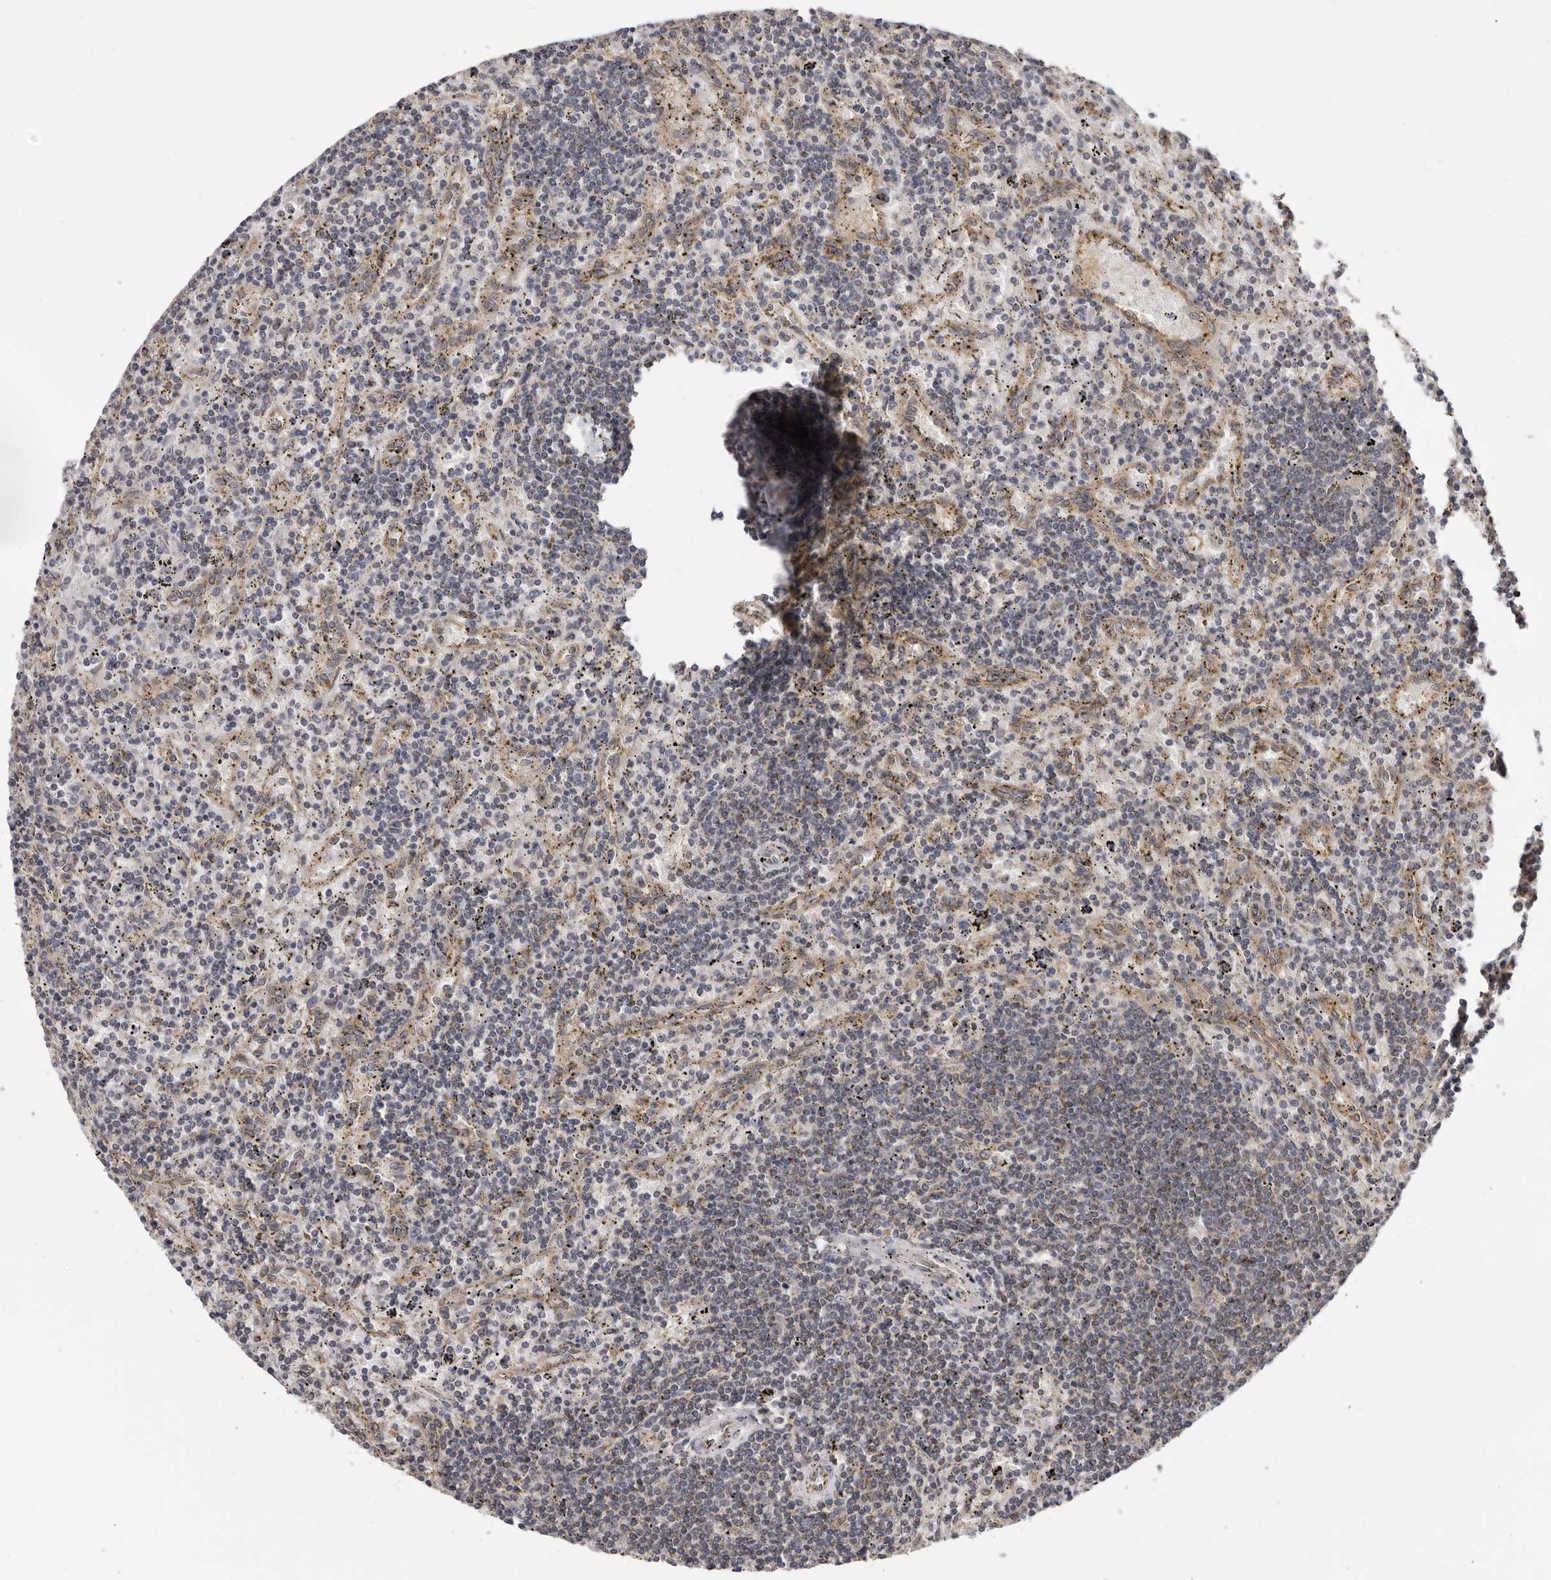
{"staining": {"intensity": "negative", "quantity": "none", "location": "none"}, "tissue": "lymphoma", "cell_type": "Tumor cells", "image_type": "cancer", "snomed": [{"axis": "morphology", "description": "Malignant lymphoma, non-Hodgkin's type, Low grade"}, {"axis": "topography", "description": "Spleen"}], "caption": "Lymphoma stained for a protein using immunohistochemistry (IHC) shows no staining tumor cells.", "gene": "MOGAT2", "patient": {"sex": "male", "age": 76}}